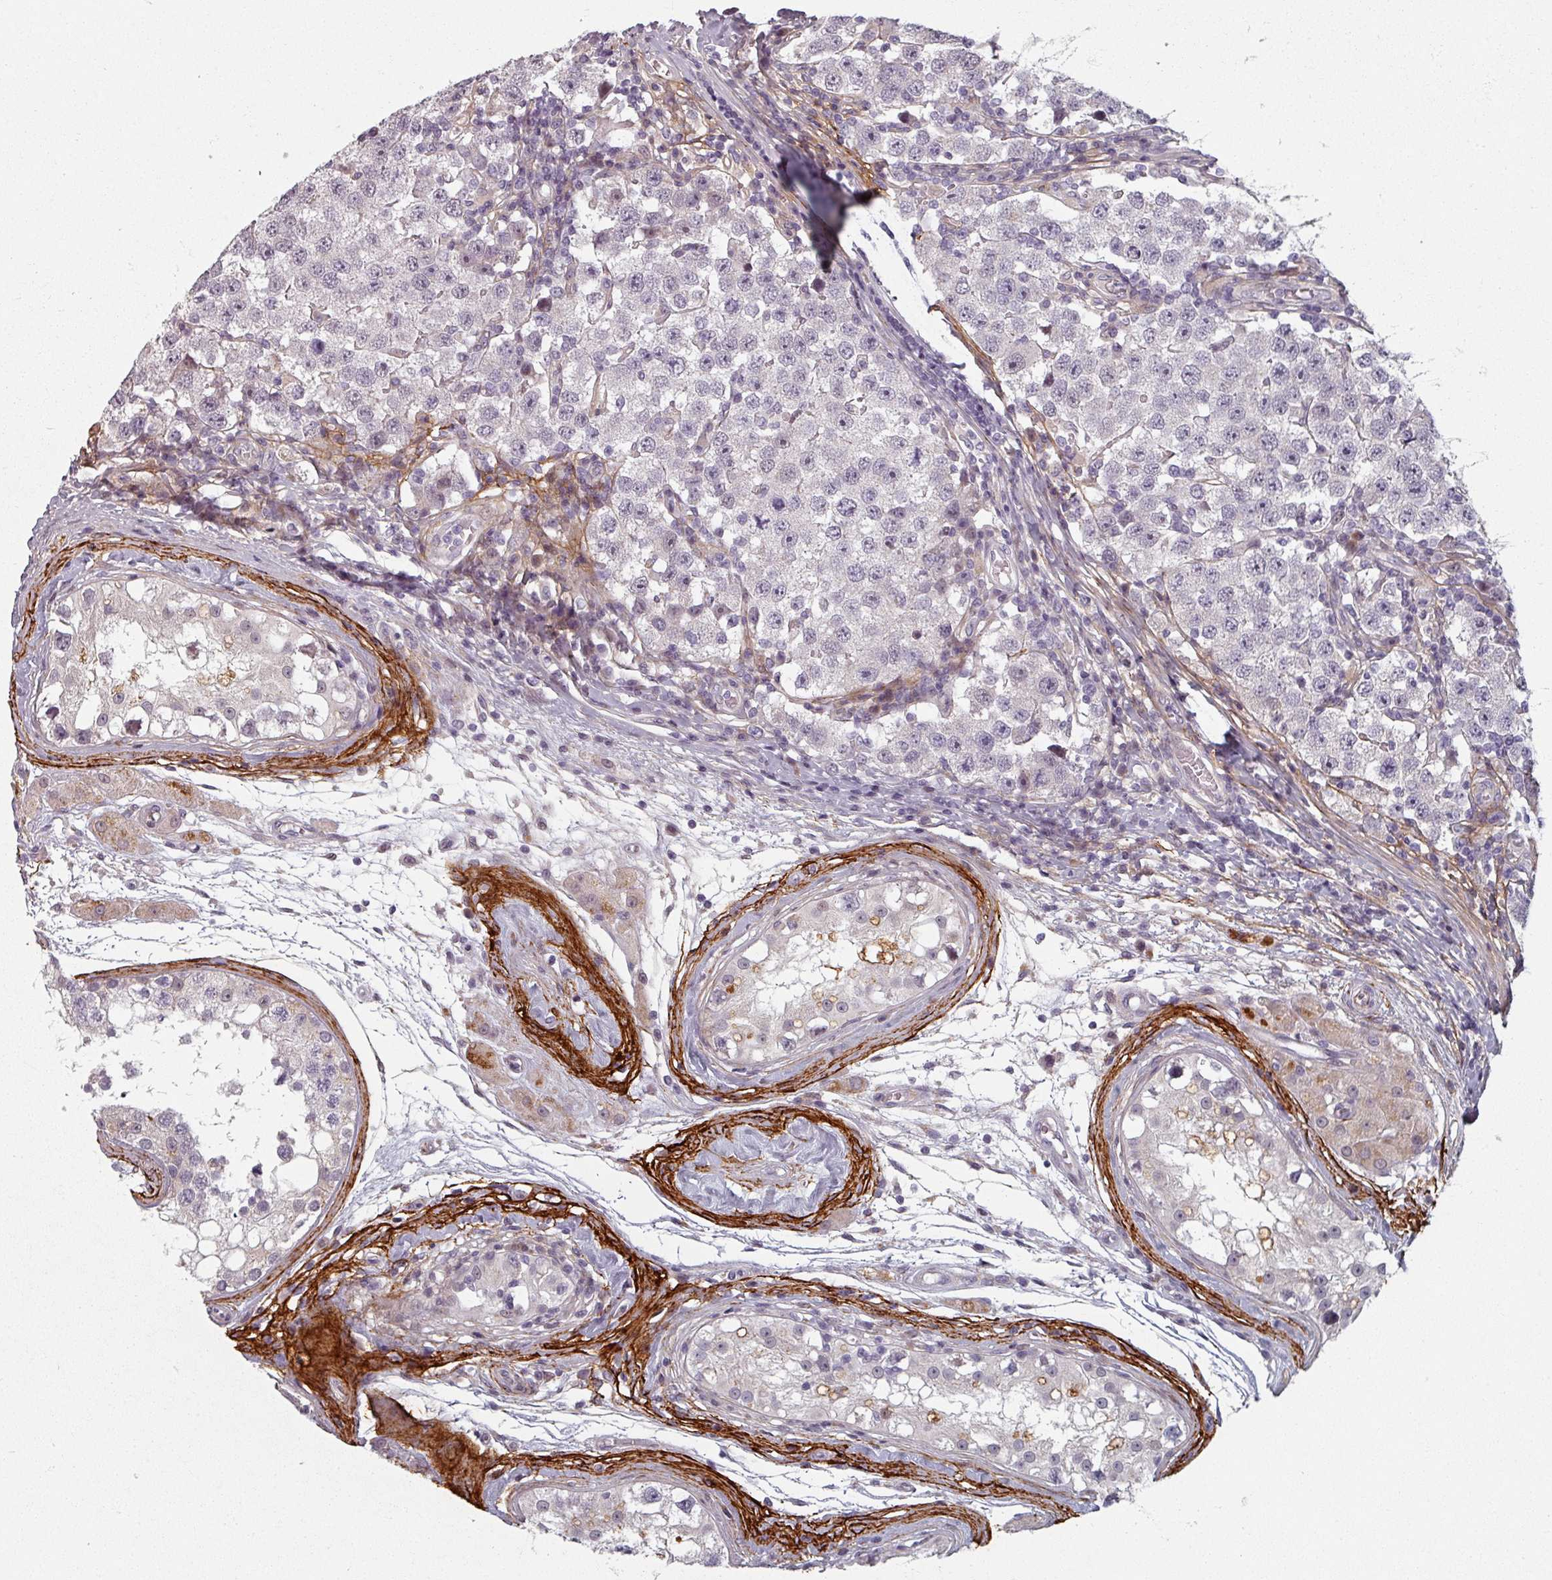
{"staining": {"intensity": "negative", "quantity": "none", "location": "none"}, "tissue": "testis cancer", "cell_type": "Tumor cells", "image_type": "cancer", "snomed": [{"axis": "morphology", "description": "Seminoma, NOS"}, {"axis": "topography", "description": "Testis"}], "caption": "A high-resolution micrograph shows immunohistochemistry staining of seminoma (testis), which exhibits no significant expression in tumor cells.", "gene": "CYB5RL", "patient": {"sex": "male", "age": 34}}